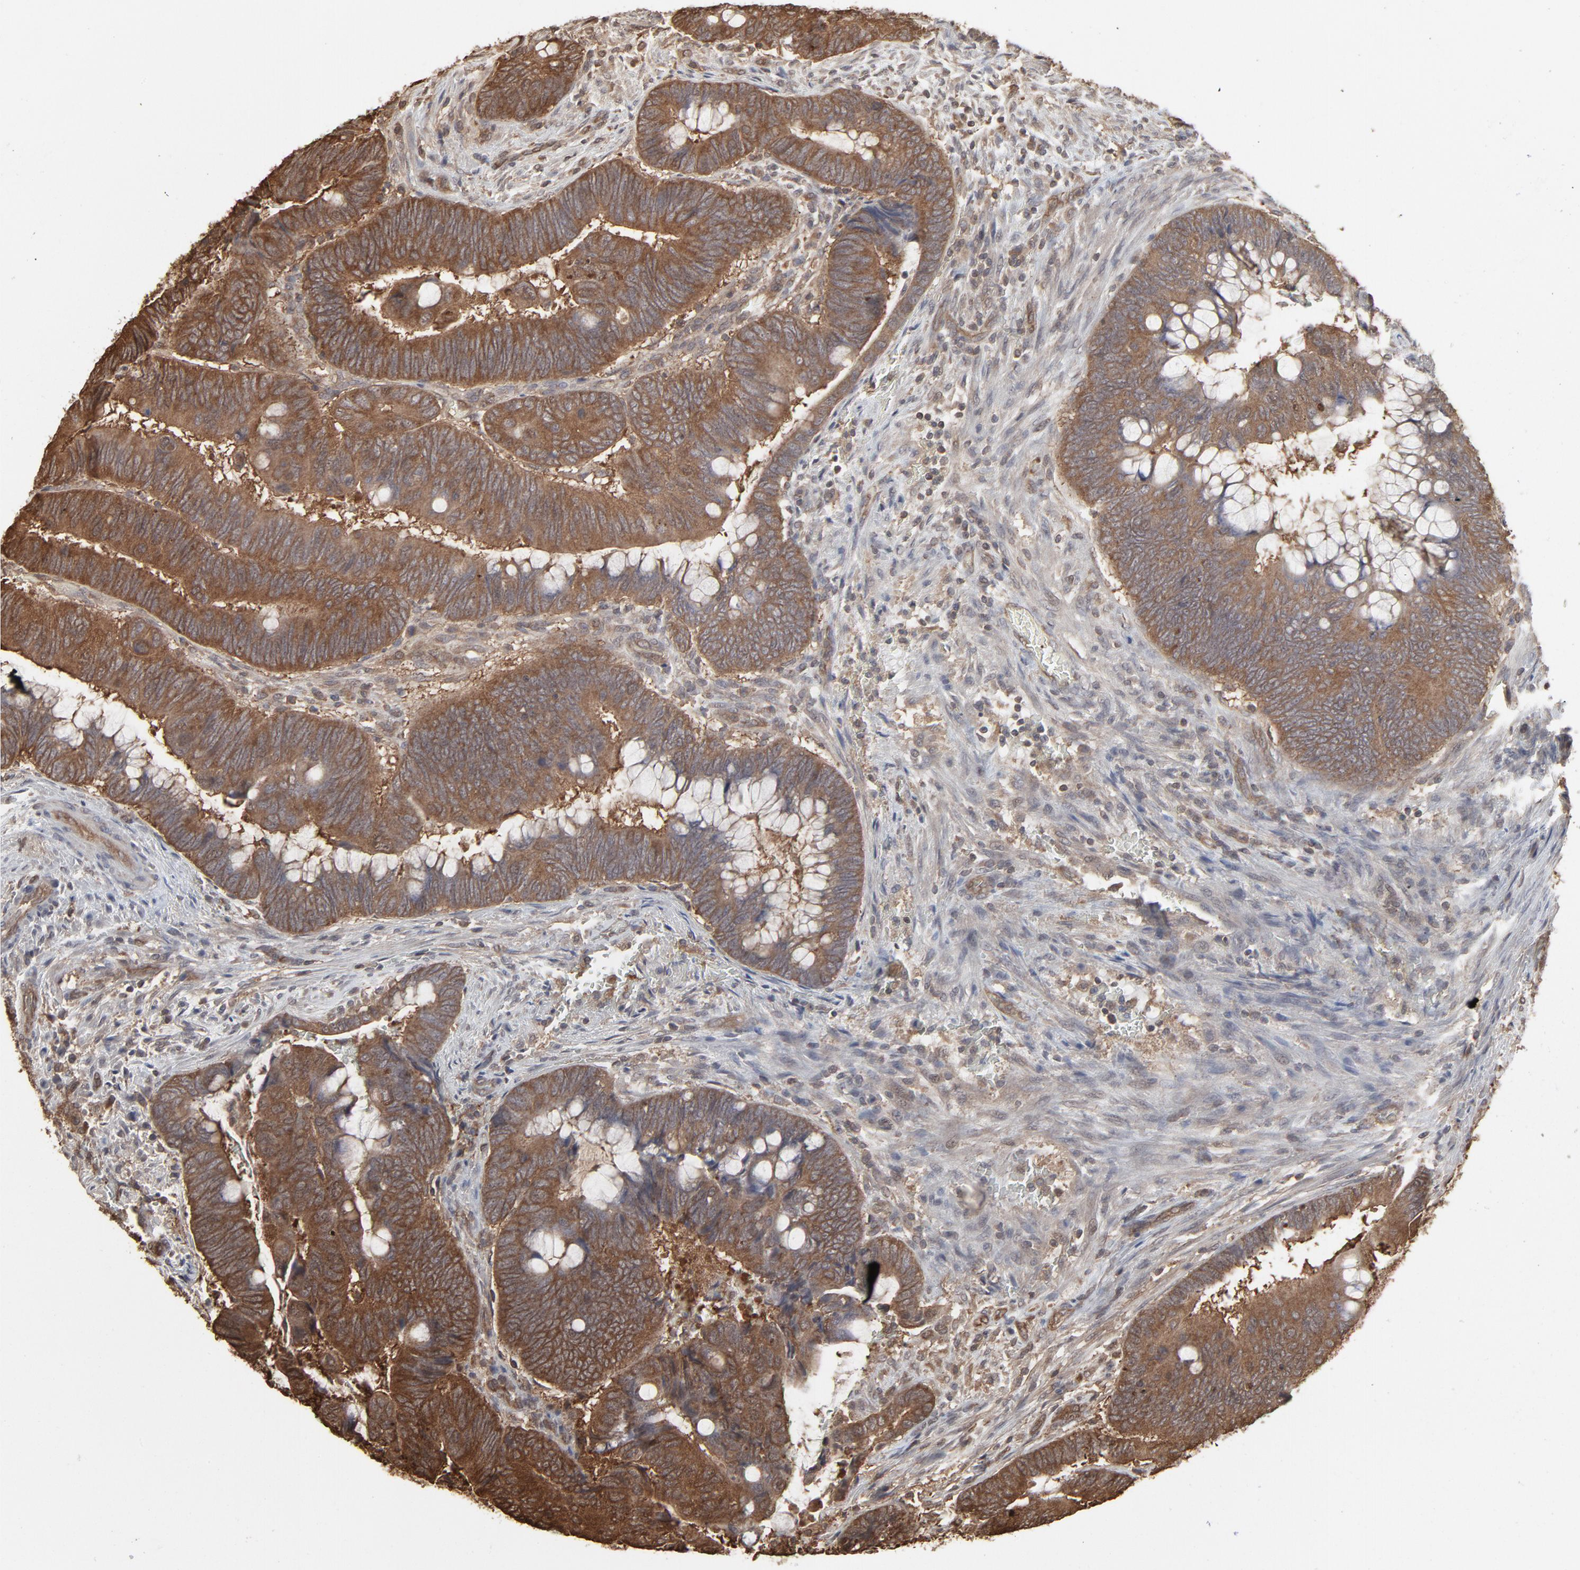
{"staining": {"intensity": "moderate", "quantity": ">75%", "location": "cytoplasmic/membranous"}, "tissue": "colorectal cancer", "cell_type": "Tumor cells", "image_type": "cancer", "snomed": [{"axis": "morphology", "description": "Normal tissue, NOS"}, {"axis": "morphology", "description": "Adenocarcinoma, NOS"}, {"axis": "topography", "description": "Rectum"}], "caption": "Brown immunohistochemical staining in colorectal adenocarcinoma displays moderate cytoplasmic/membranous positivity in approximately >75% of tumor cells. (DAB IHC, brown staining for protein, blue staining for nuclei).", "gene": "PPP2CA", "patient": {"sex": "male", "age": 92}}